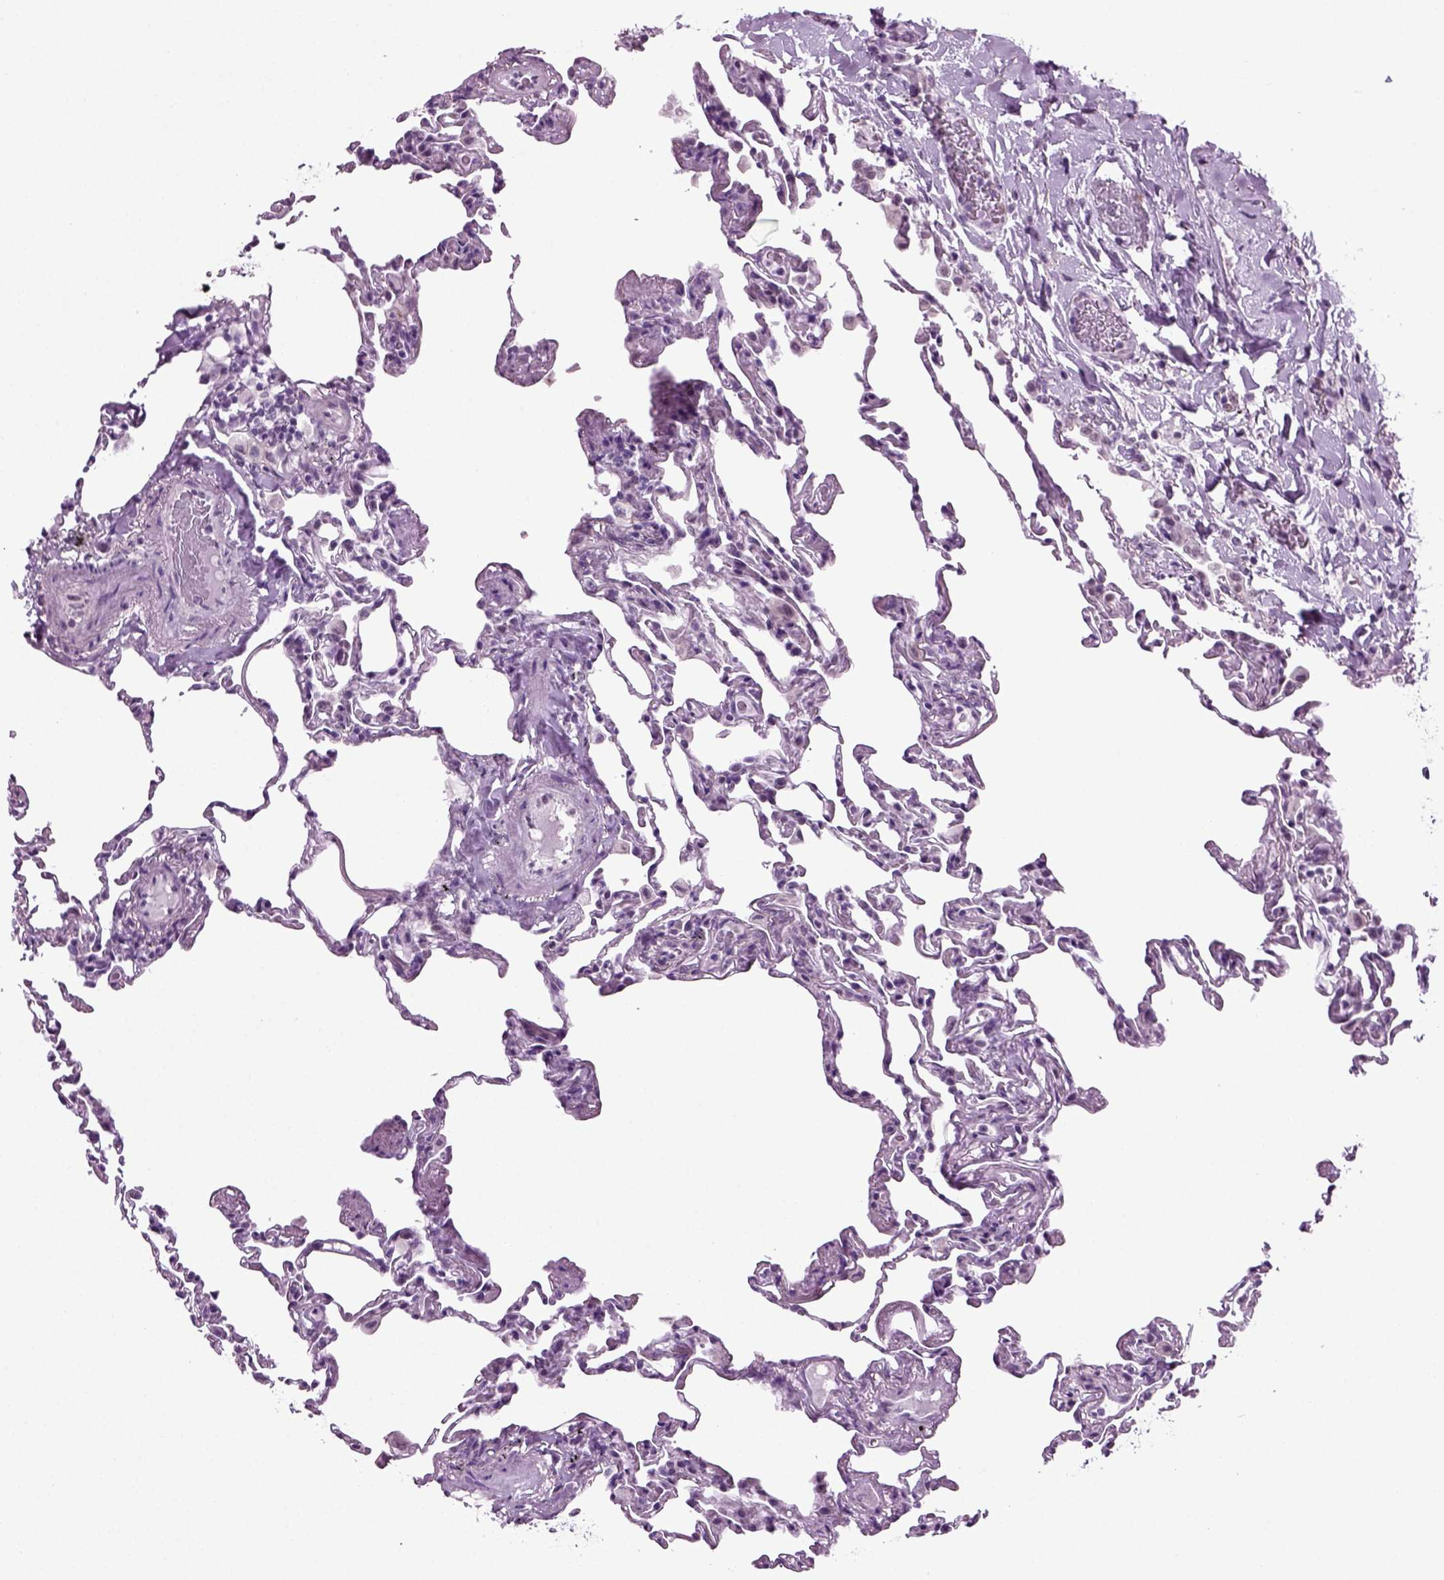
{"staining": {"intensity": "negative", "quantity": "none", "location": "none"}, "tissue": "lung", "cell_type": "Alveolar cells", "image_type": "normal", "snomed": [{"axis": "morphology", "description": "Normal tissue, NOS"}, {"axis": "topography", "description": "Lung"}], "caption": "Immunohistochemistry (IHC) micrograph of benign human lung stained for a protein (brown), which displays no positivity in alveolar cells.", "gene": "RFX3", "patient": {"sex": "female", "age": 57}}